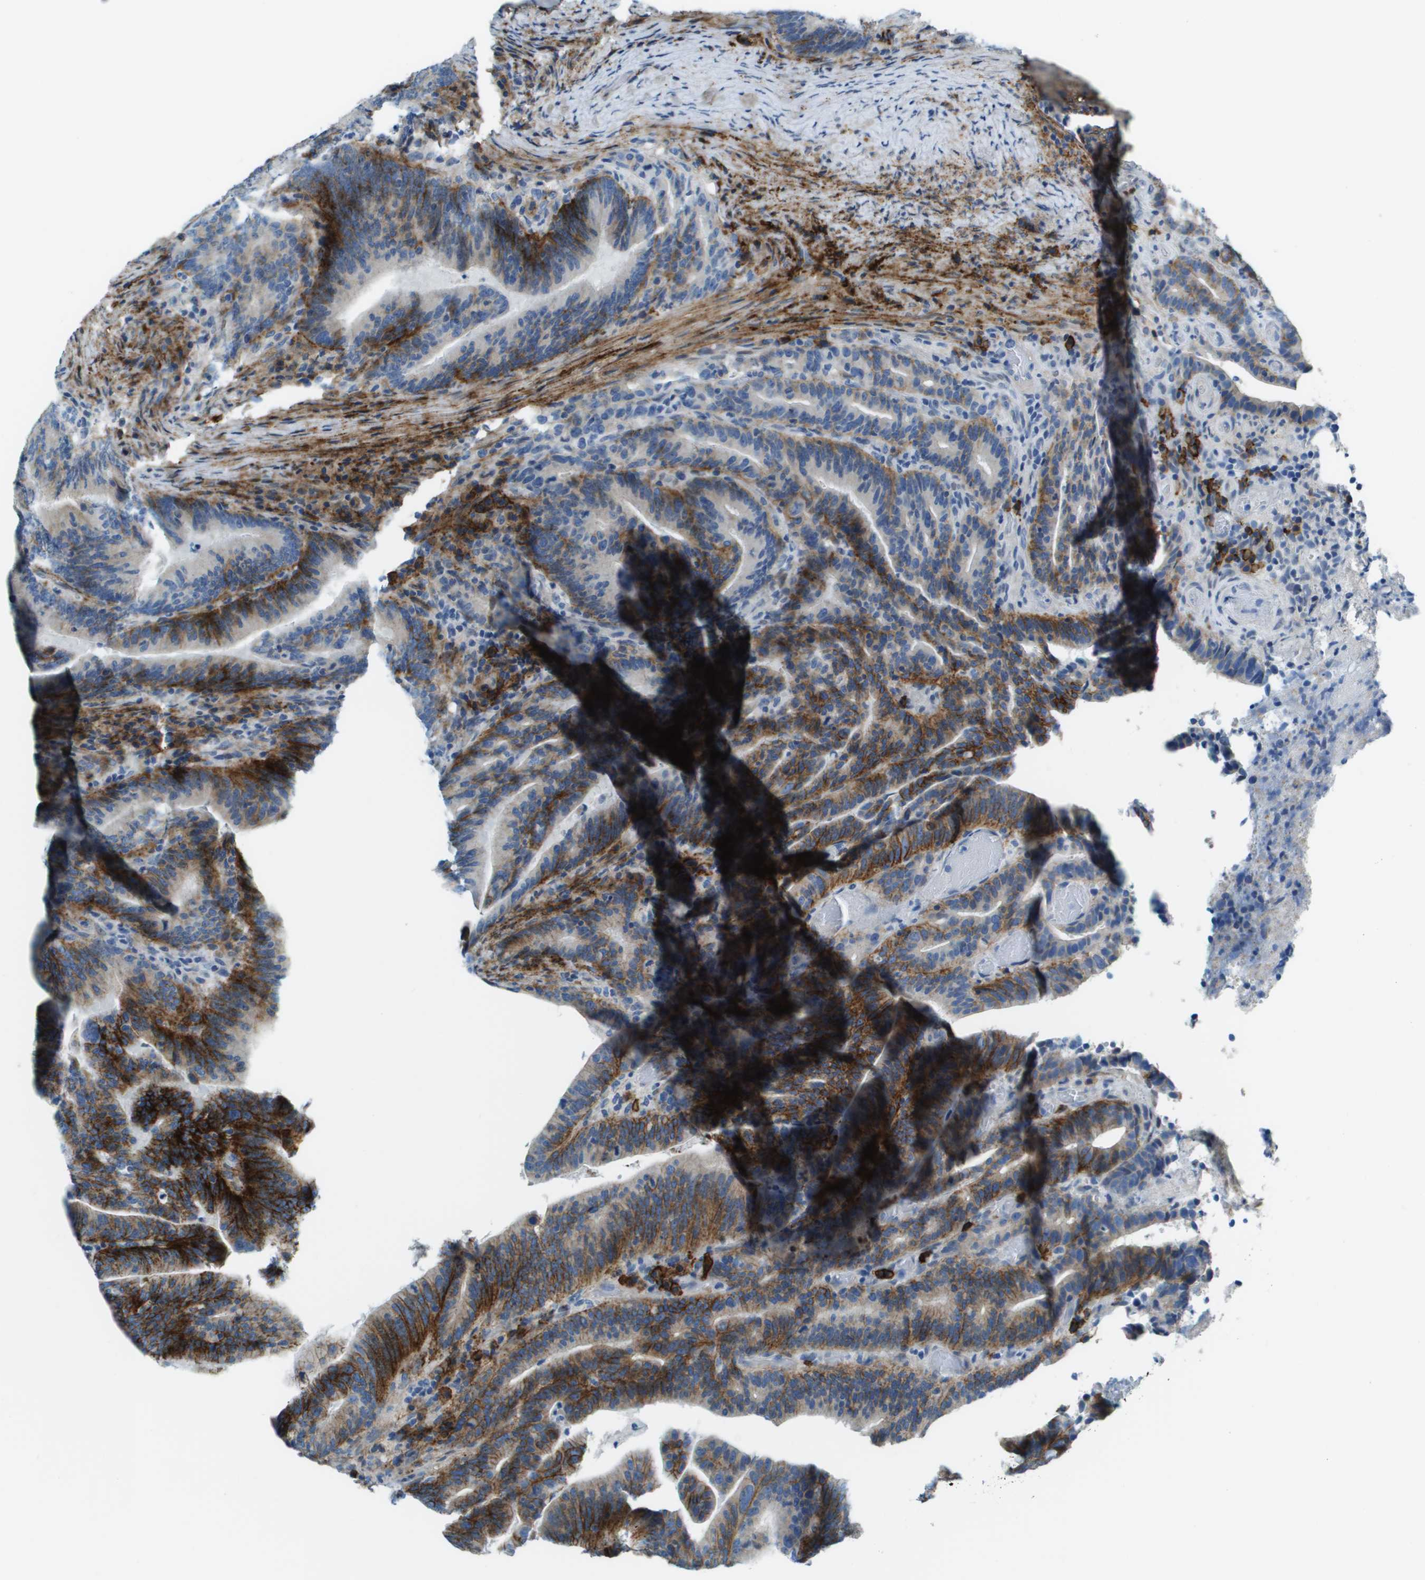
{"staining": {"intensity": "moderate", "quantity": "25%-75%", "location": "cytoplasmic/membranous"}, "tissue": "colorectal cancer", "cell_type": "Tumor cells", "image_type": "cancer", "snomed": [{"axis": "morphology", "description": "Adenocarcinoma, NOS"}, {"axis": "topography", "description": "Colon"}], "caption": "IHC micrograph of neoplastic tissue: colorectal cancer stained using immunohistochemistry (IHC) displays medium levels of moderate protein expression localized specifically in the cytoplasmic/membranous of tumor cells, appearing as a cytoplasmic/membranous brown color.", "gene": "SDC1", "patient": {"sex": "female", "age": 66}}